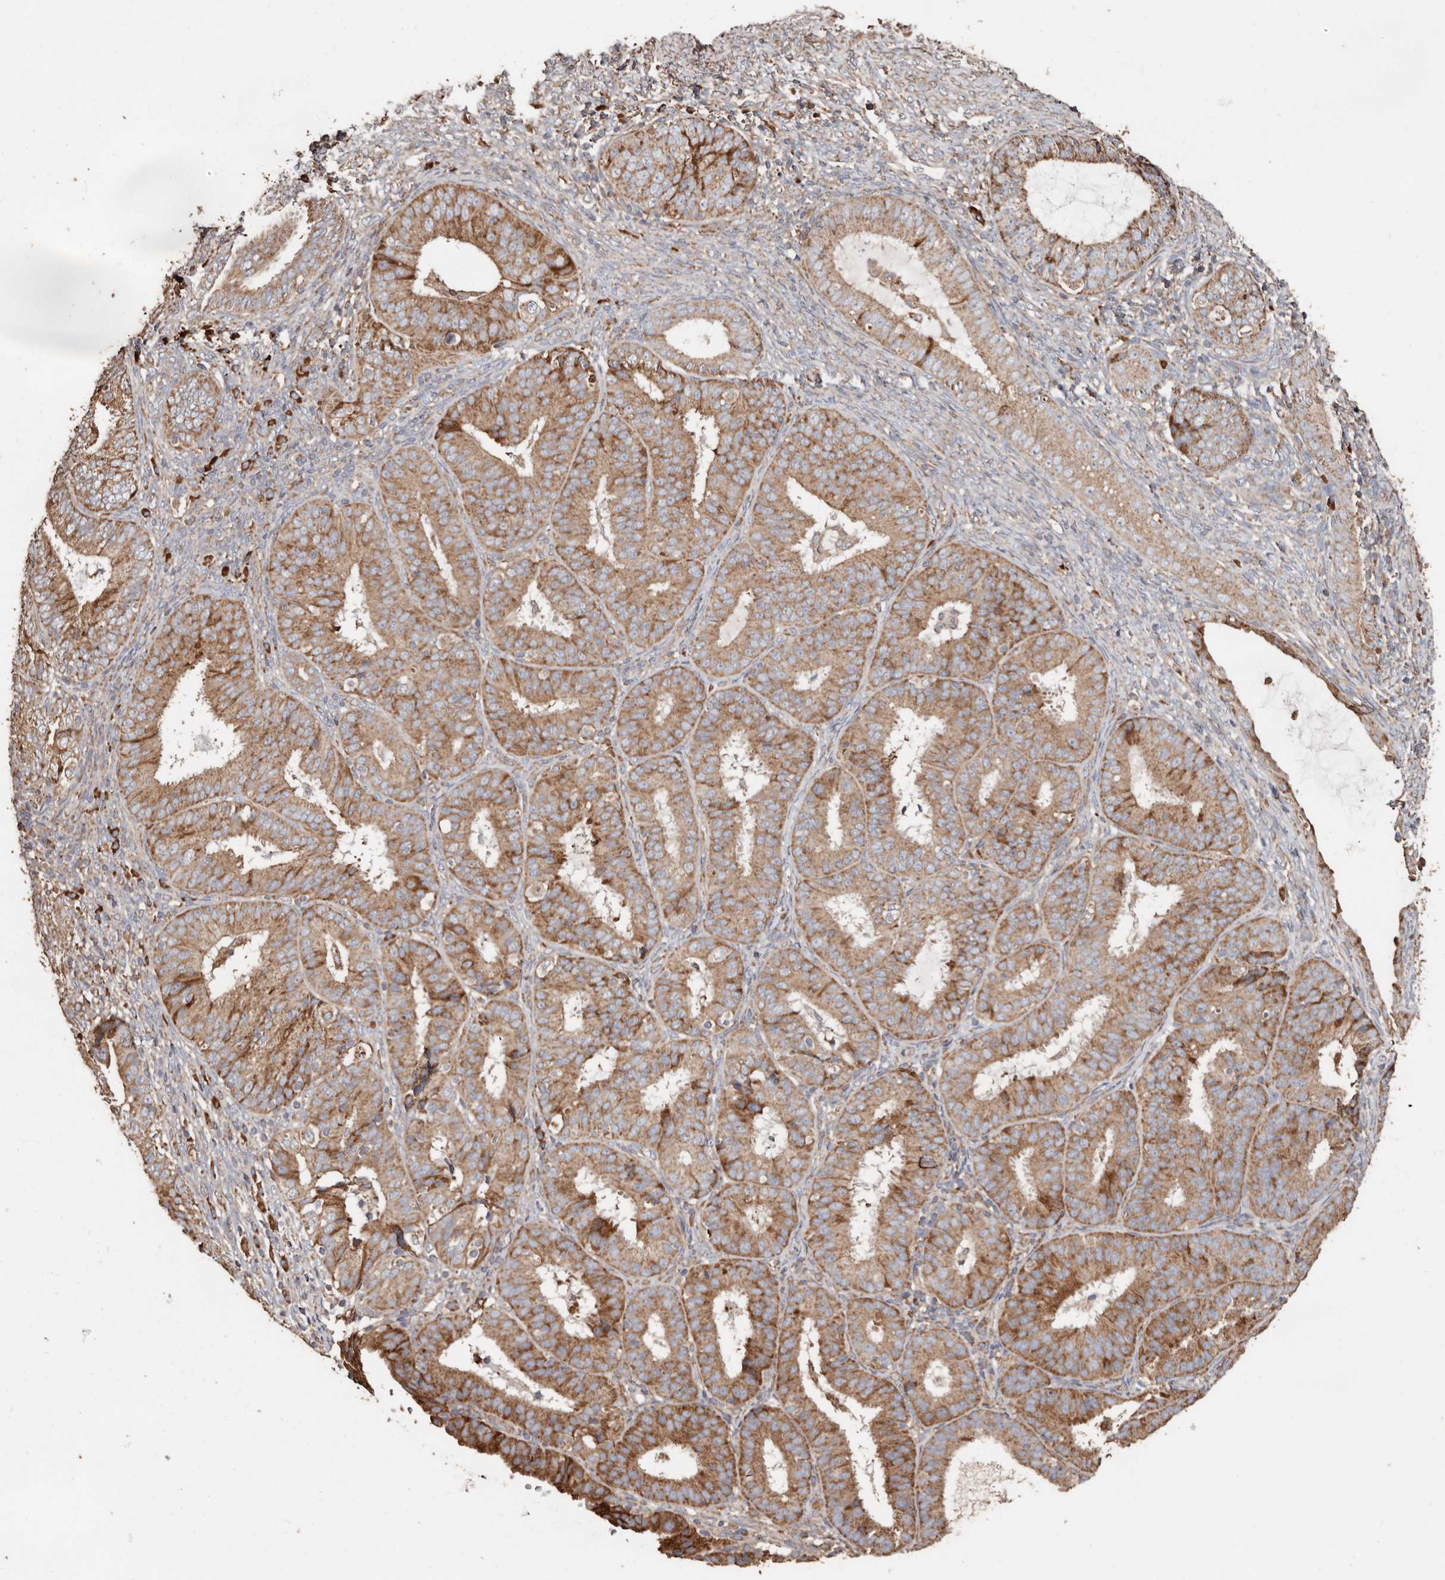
{"staining": {"intensity": "moderate", "quantity": ">75%", "location": "cytoplasmic/membranous"}, "tissue": "endometrial cancer", "cell_type": "Tumor cells", "image_type": "cancer", "snomed": [{"axis": "morphology", "description": "Adenocarcinoma, NOS"}, {"axis": "topography", "description": "Endometrium"}], "caption": "A brown stain highlights moderate cytoplasmic/membranous staining of a protein in endometrial cancer (adenocarcinoma) tumor cells. (IHC, brightfield microscopy, high magnification).", "gene": "OSGIN2", "patient": {"sex": "female", "age": 51}}